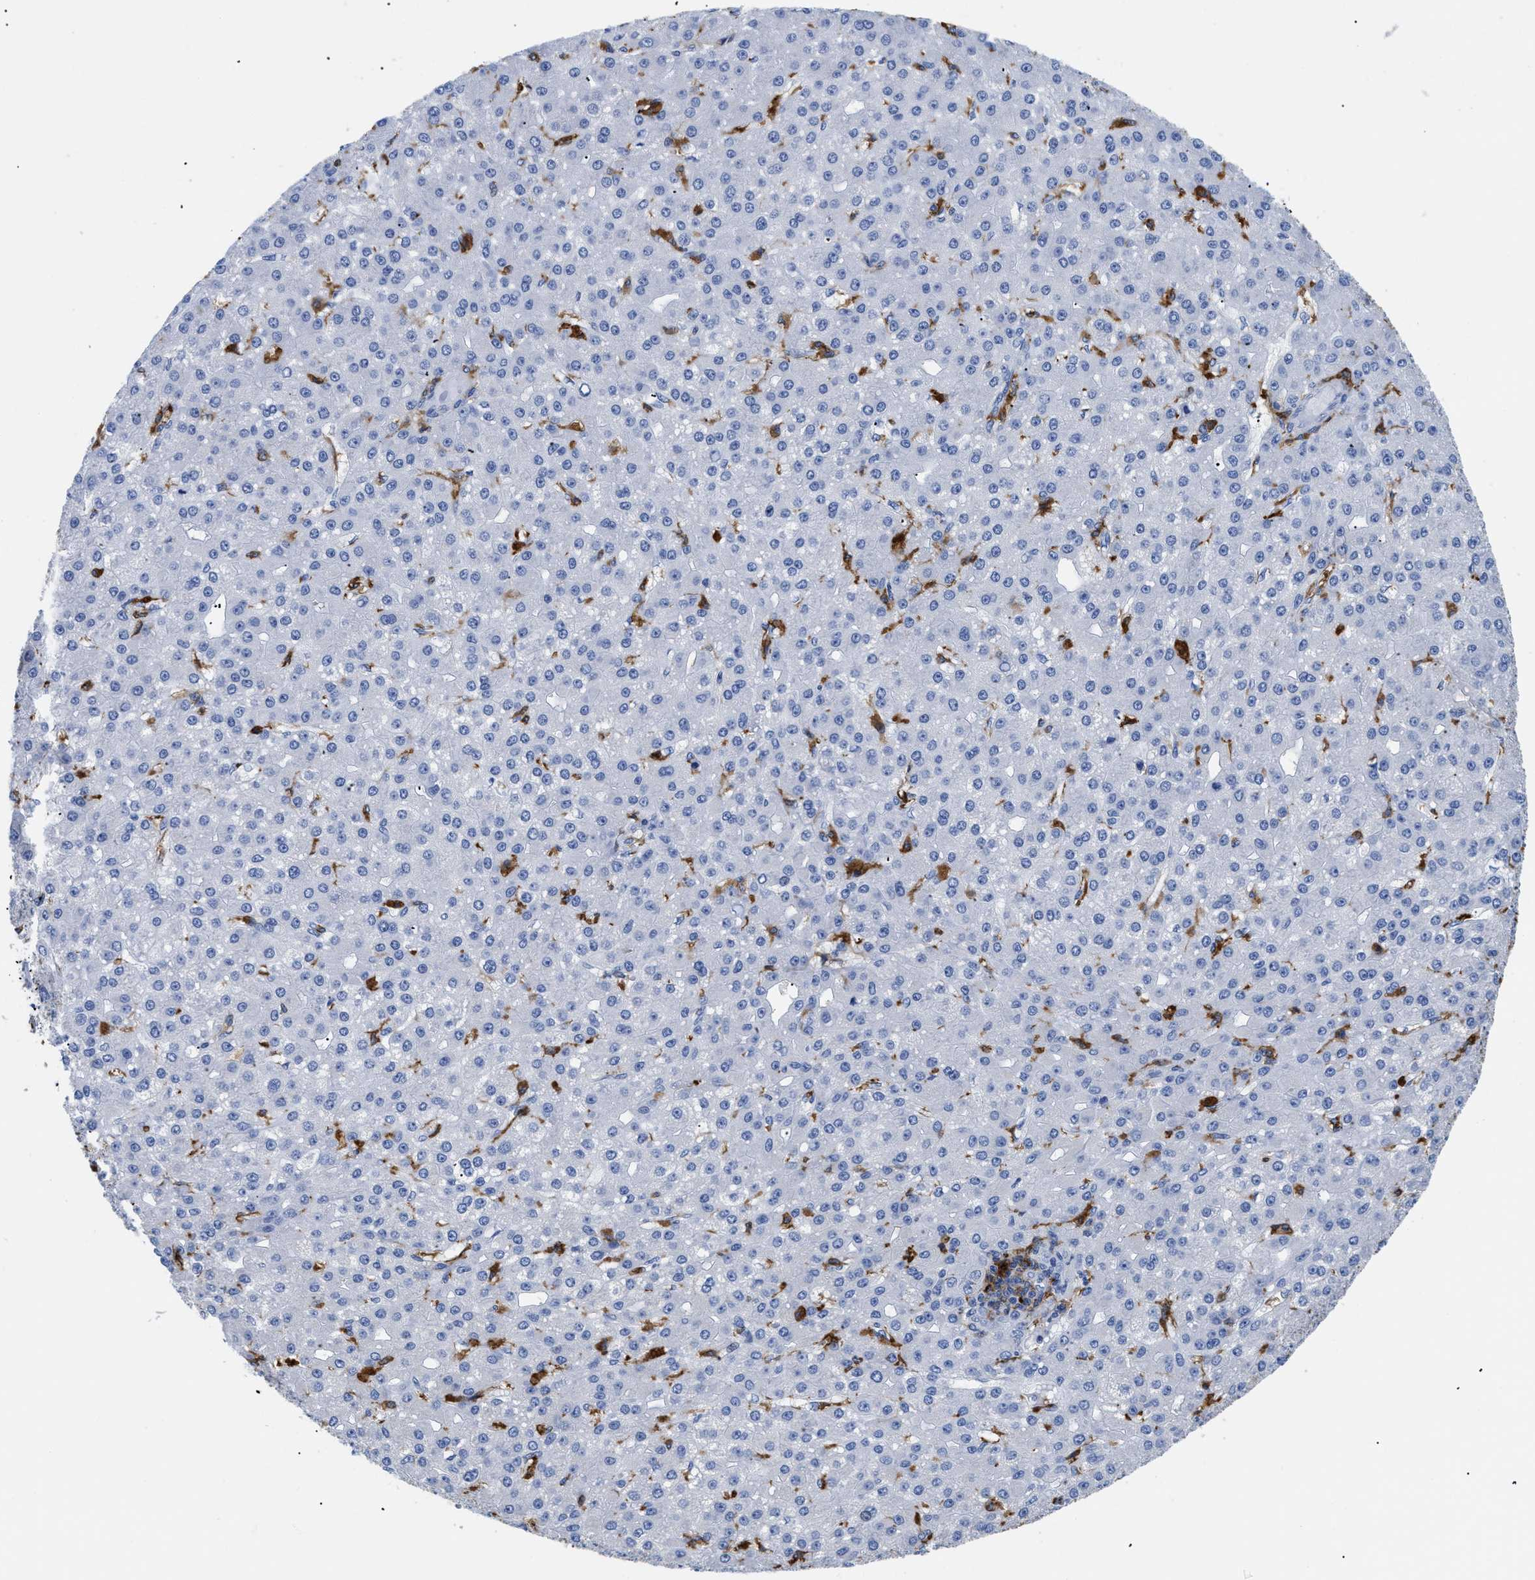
{"staining": {"intensity": "negative", "quantity": "none", "location": "none"}, "tissue": "liver cancer", "cell_type": "Tumor cells", "image_type": "cancer", "snomed": [{"axis": "morphology", "description": "Carcinoma, Hepatocellular, NOS"}, {"axis": "topography", "description": "Liver"}], "caption": "Tumor cells are negative for protein expression in human liver hepatocellular carcinoma. Brightfield microscopy of IHC stained with DAB (3,3'-diaminobenzidine) (brown) and hematoxylin (blue), captured at high magnification.", "gene": "HLA-DPA1", "patient": {"sex": "male", "age": 67}}